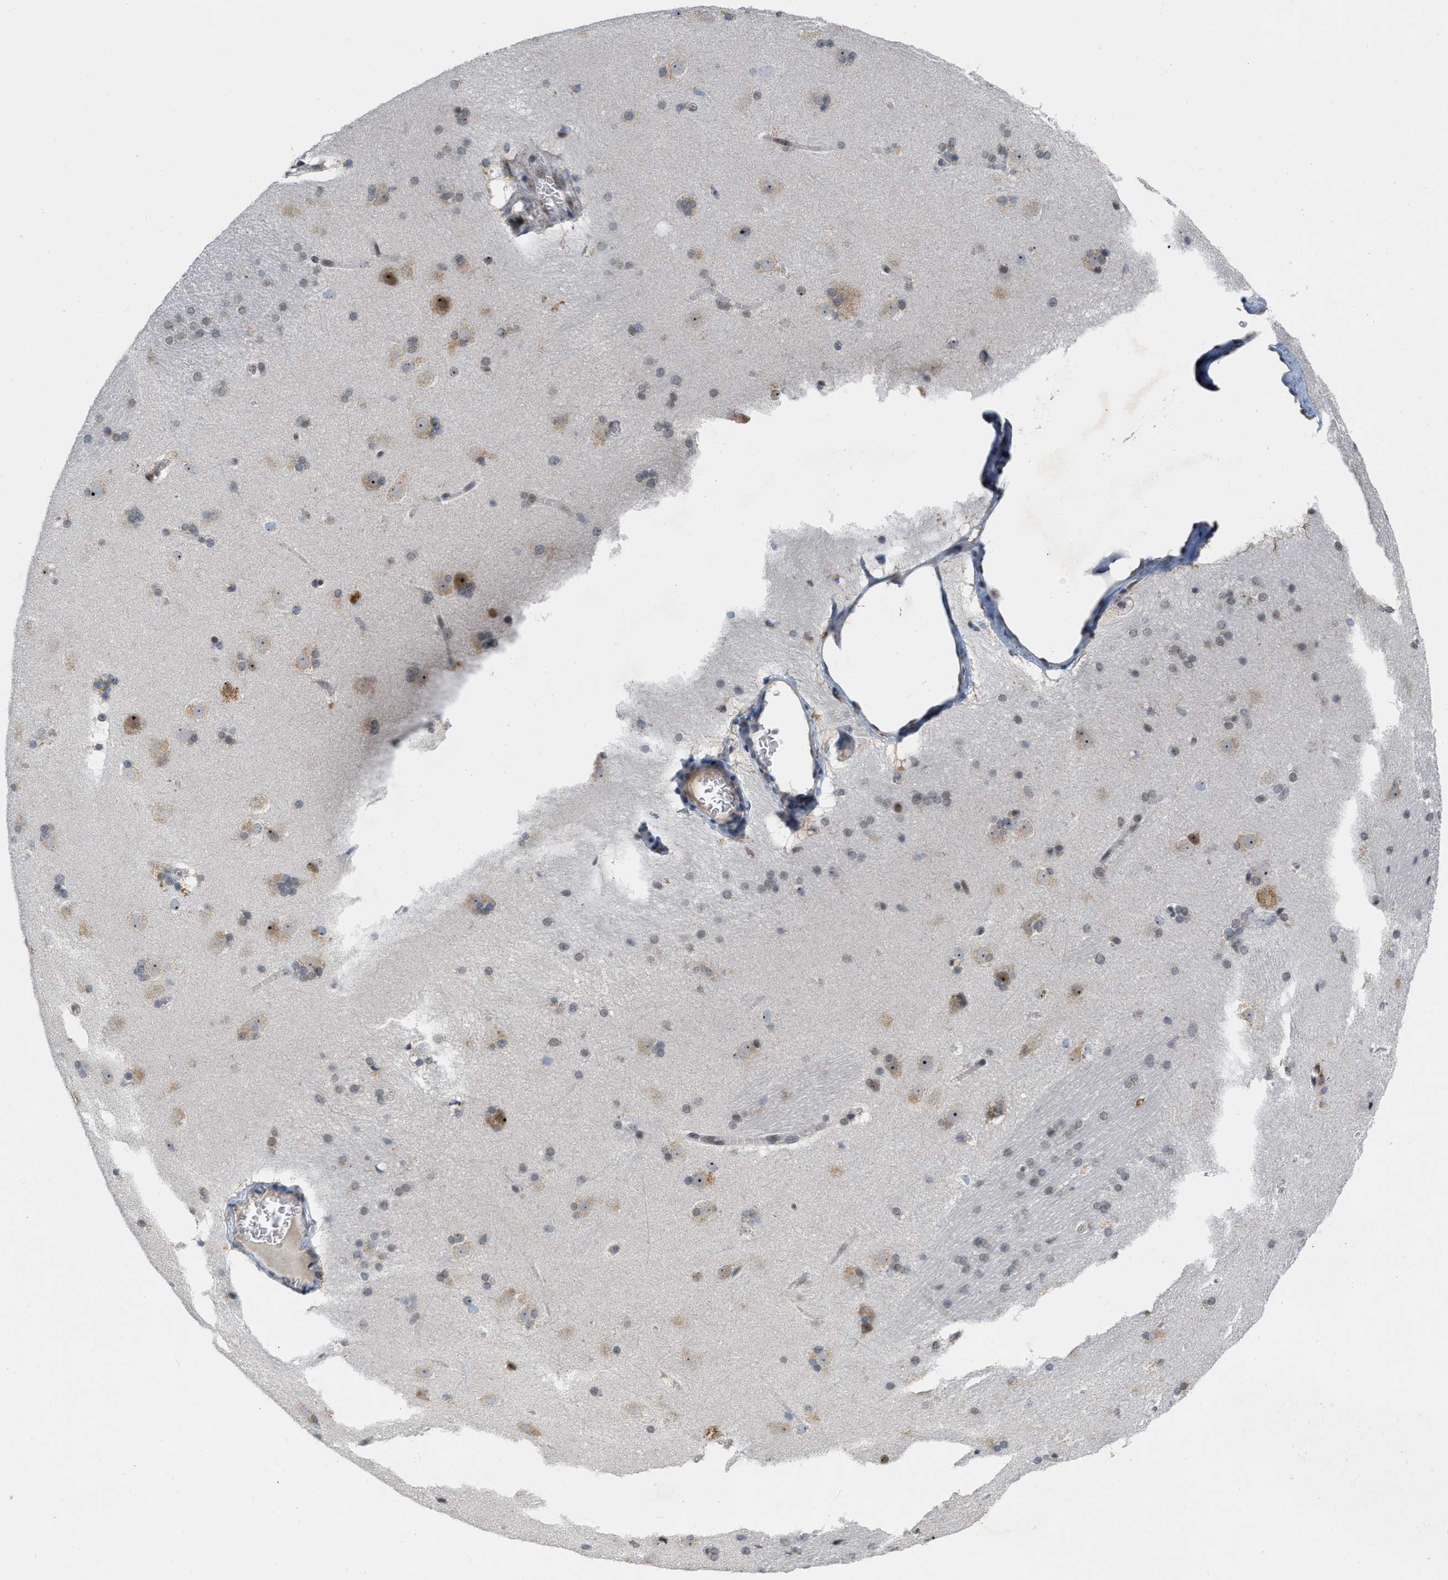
{"staining": {"intensity": "moderate", "quantity": "25%-75%", "location": "nuclear"}, "tissue": "caudate", "cell_type": "Glial cells", "image_type": "normal", "snomed": [{"axis": "morphology", "description": "Normal tissue, NOS"}, {"axis": "topography", "description": "Lateral ventricle wall"}], "caption": "High-magnification brightfield microscopy of unremarkable caudate stained with DAB (3,3'-diaminobenzidine) (brown) and counterstained with hematoxylin (blue). glial cells exhibit moderate nuclear expression is seen in about25%-75% of cells.", "gene": "ELAC2", "patient": {"sex": "female", "age": 19}}